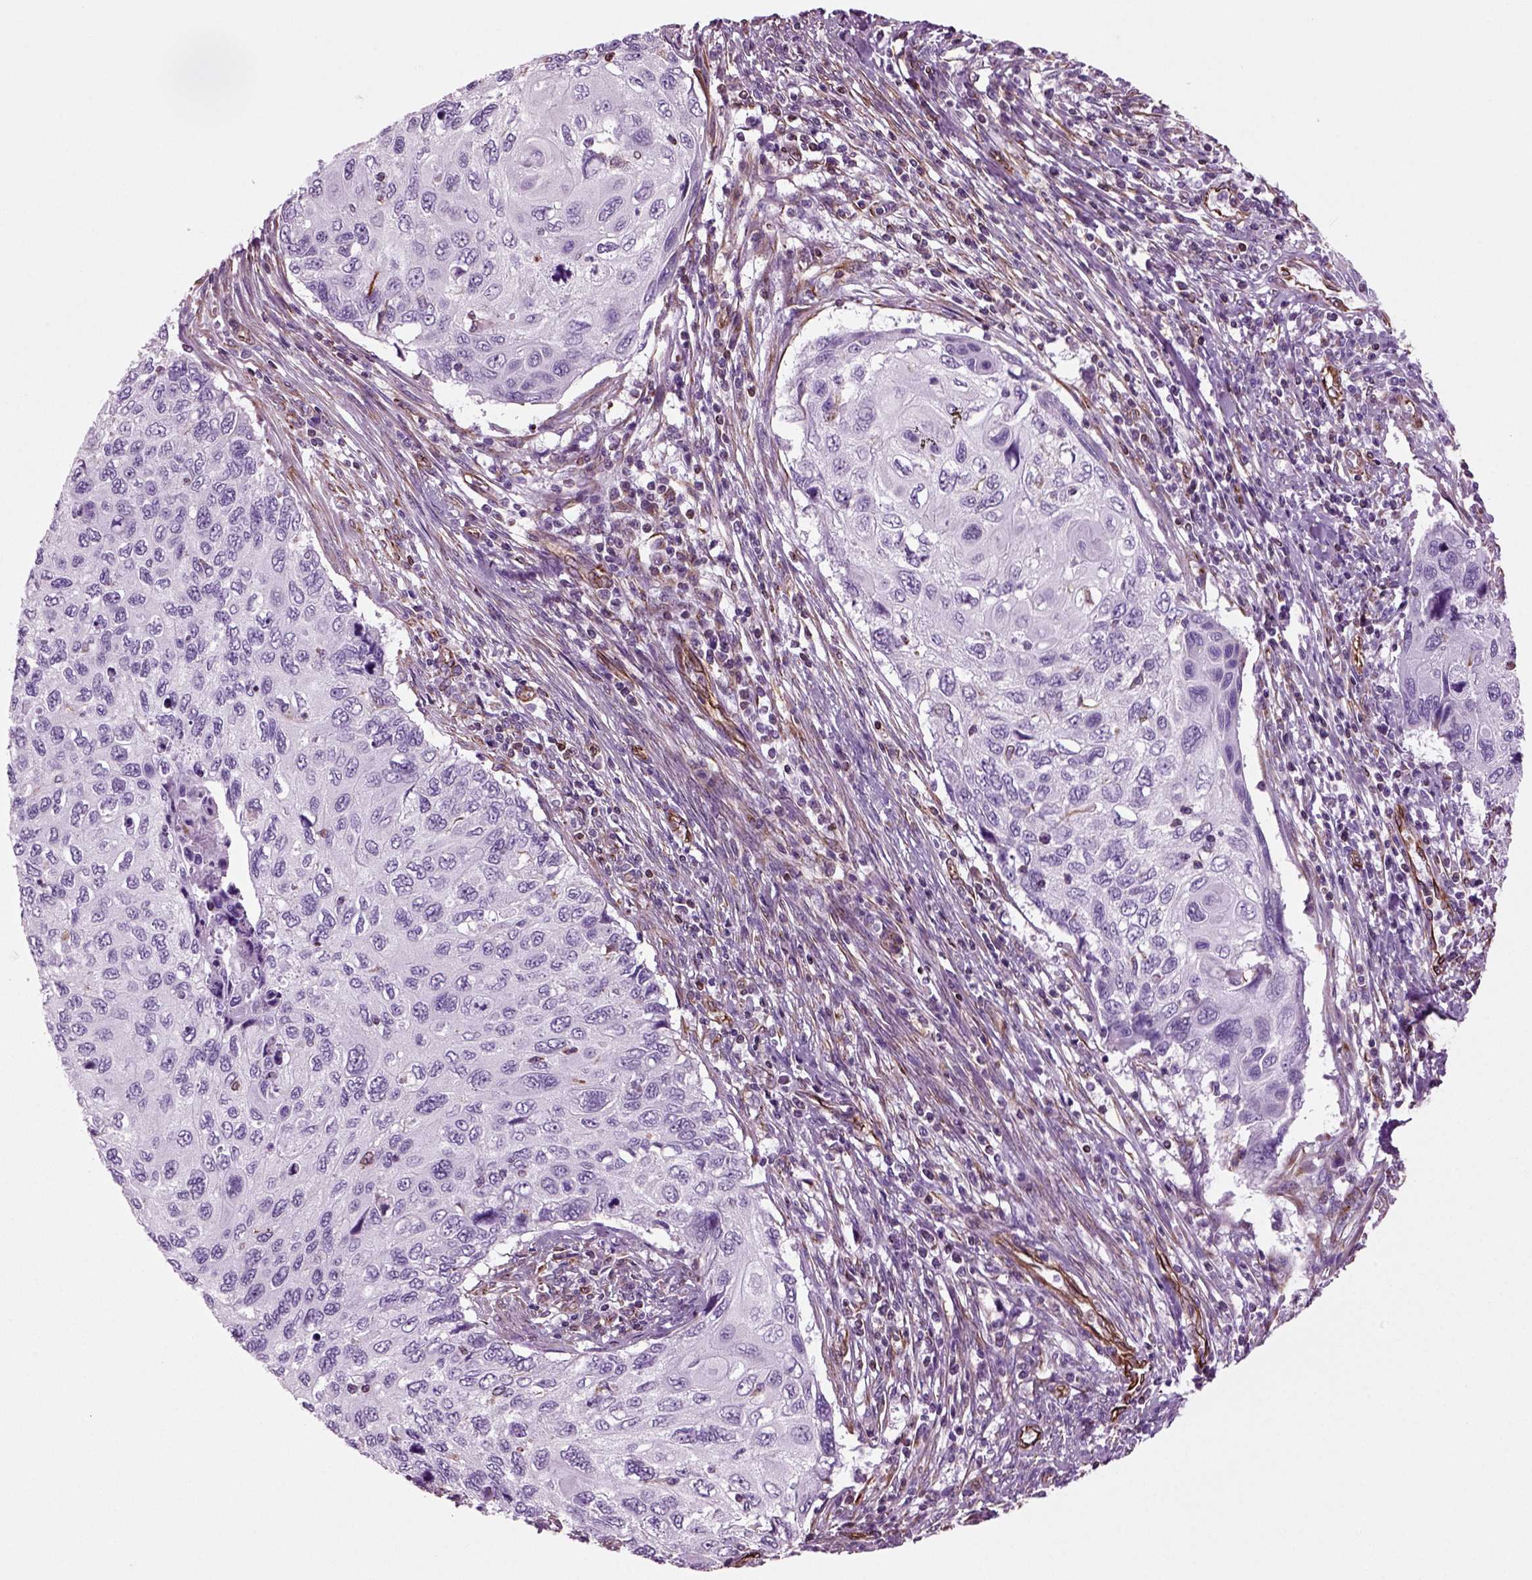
{"staining": {"intensity": "negative", "quantity": "none", "location": "none"}, "tissue": "cervical cancer", "cell_type": "Tumor cells", "image_type": "cancer", "snomed": [{"axis": "morphology", "description": "Squamous cell carcinoma, NOS"}, {"axis": "topography", "description": "Cervix"}], "caption": "Tumor cells are negative for brown protein staining in squamous cell carcinoma (cervical).", "gene": "ACER3", "patient": {"sex": "female", "age": 70}}